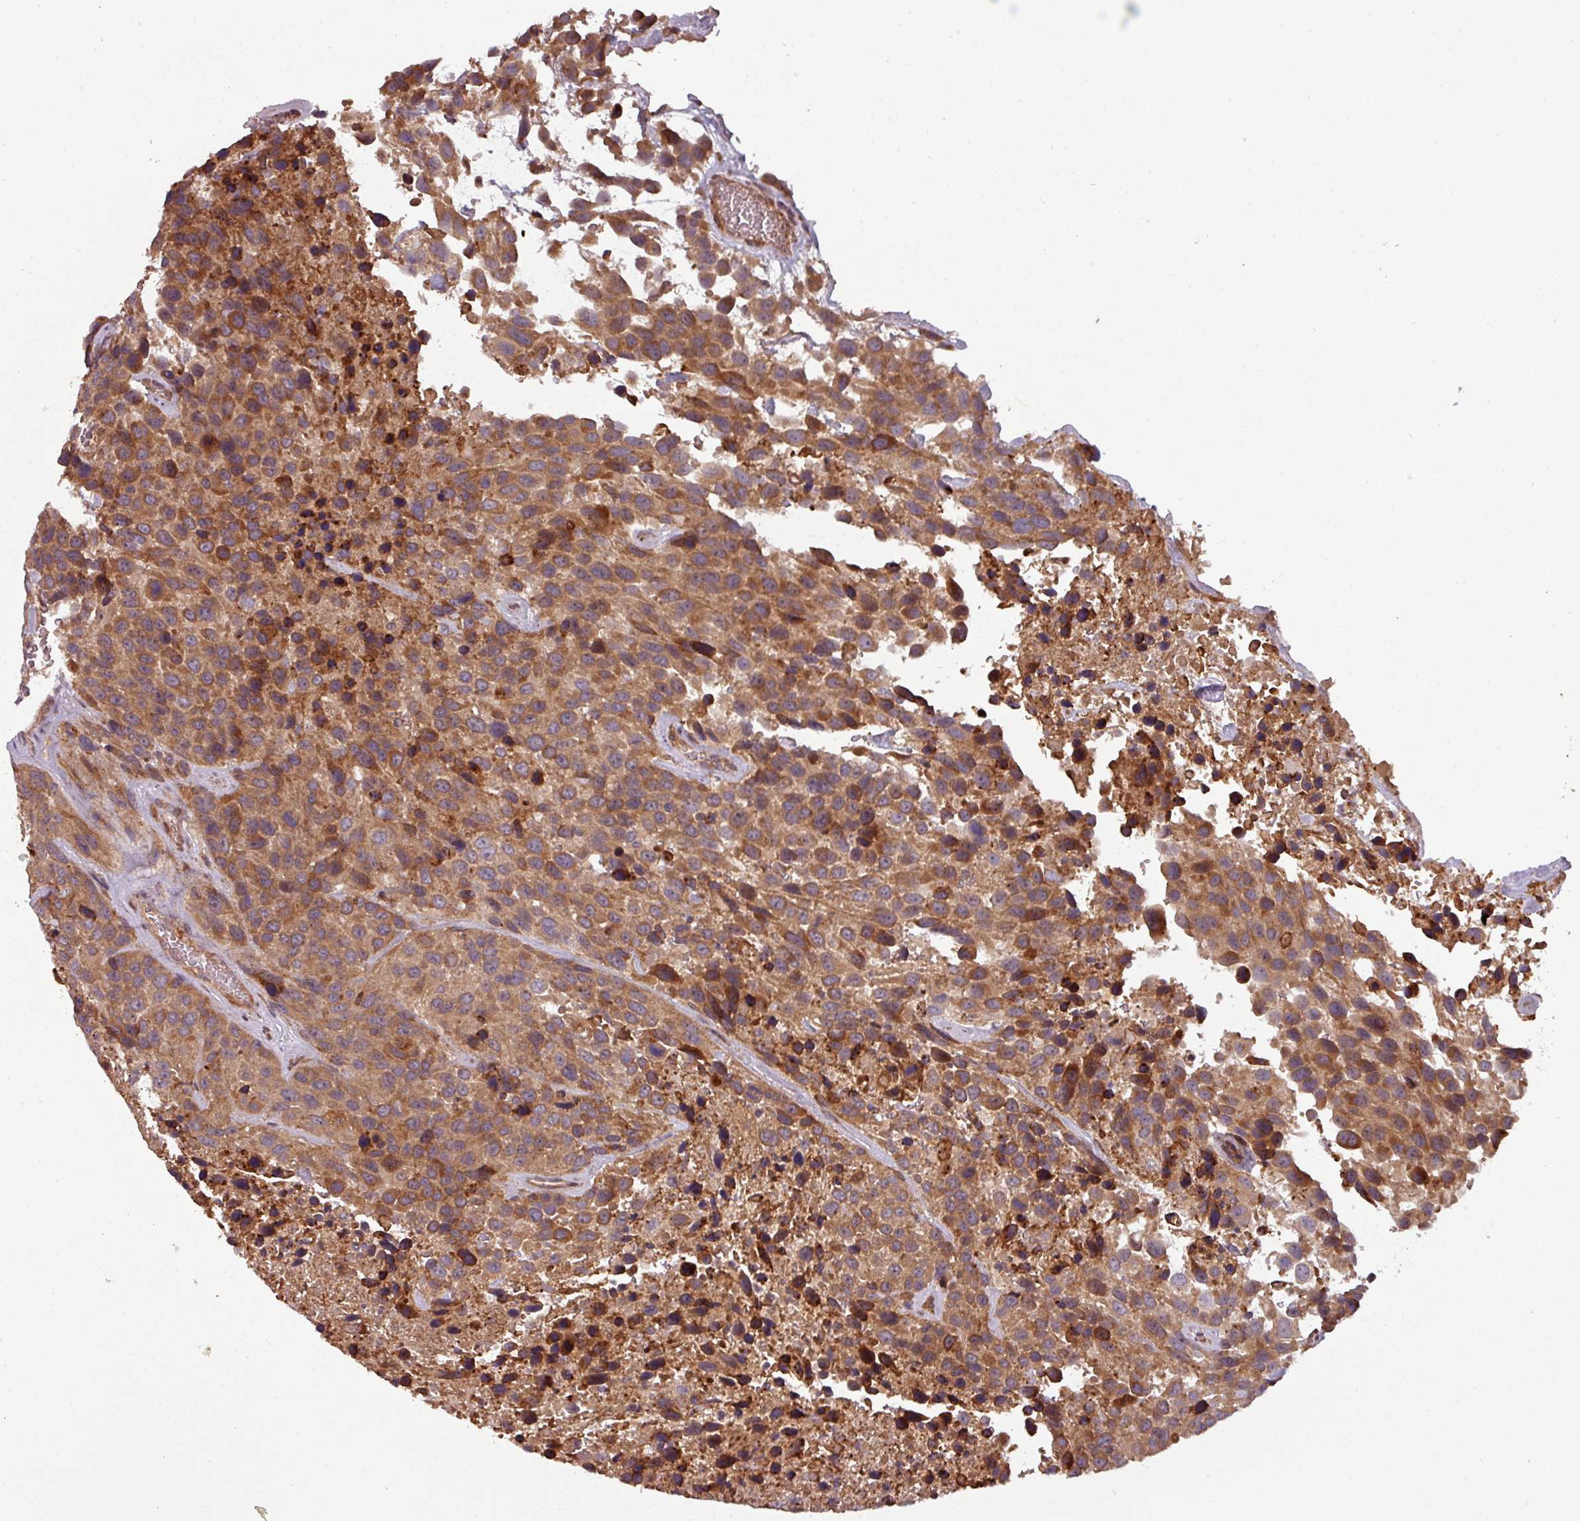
{"staining": {"intensity": "moderate", "quantity": ">75%", "location": "cytoplasmic/membranous"}, "tissue": "urothelial cancer", "cell_type": "Tumor cells", "image_type": "cancer", "snomed": [{"axis": "morphology", "description": "Urothelial carcinoma, High grade"}, {"axis": "topography", "description": "Urinary bladder"}], "caption": "Protein analysis of high-grade urothelial carcinoma tissue displays moderate cytoplasmic/membranous positivity in approximately >75% of tumor cells. (brown staining indicates protein expression, while blue staining denotes nuclei).", "gene": "GSKIP", "patient": {"sex": "female", "age": 70}}